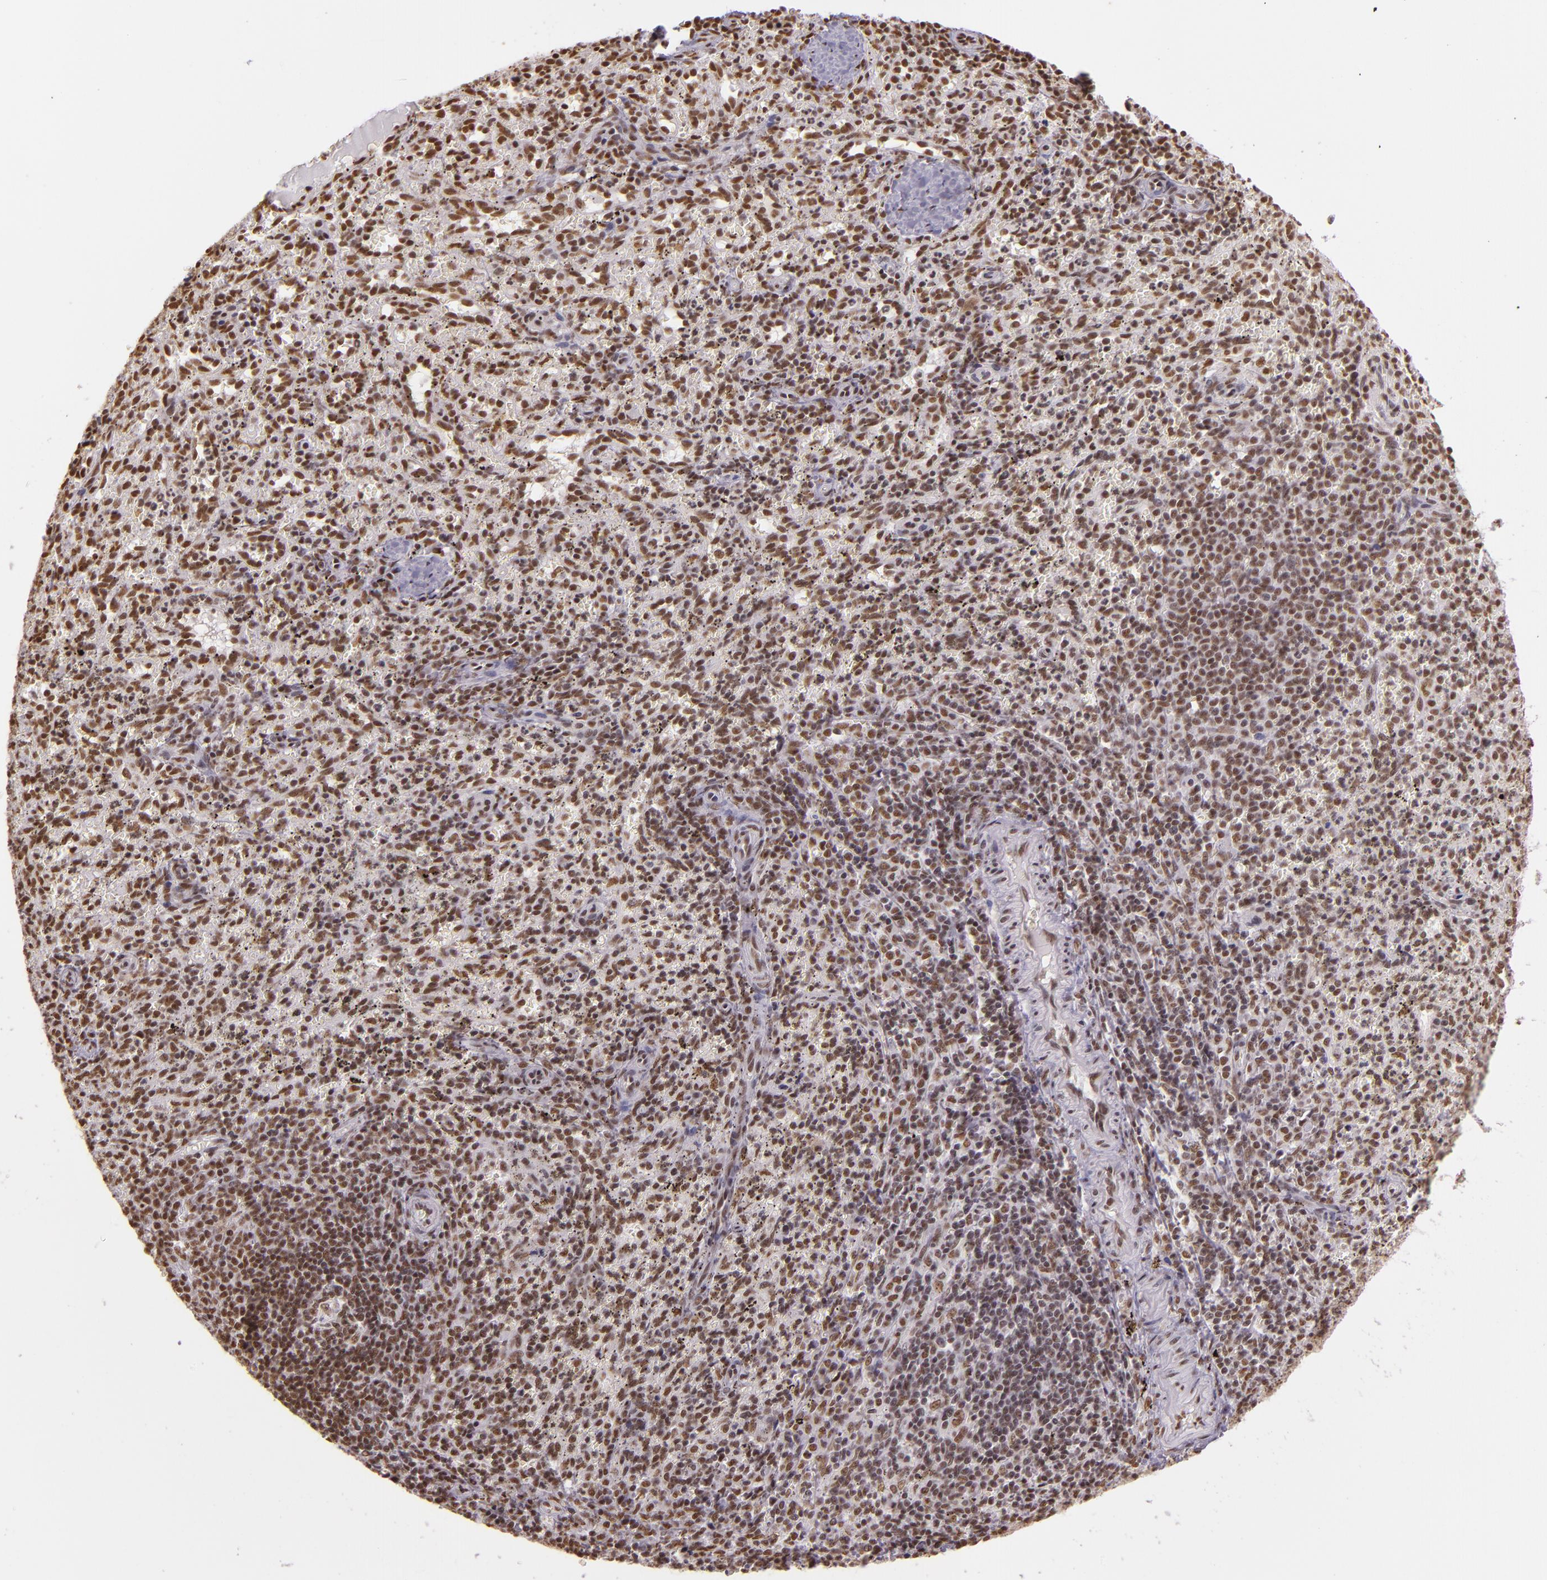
{"staining": {"intensity": "moderate", "quantity": ">75%", "location": "nuclear"}, "tissue": "spleen", "cell_type": "Cells in red pulp", "image_type": "normal", "snomed": [{"axis": "morphology", "description": "Normal tissue, NOS"}, {"axis": "topography", "description": "Spleen"}], "caption": "Brown immunohistochemical staining in unremarkable spleen exhibits moderate nuclear positivity in approximately >75% of cells in red pulp. The staining is performed using DAB (3,3'-diaminobenzidine) brown chromogen to label protein expression. The nuclei are counter-stained blue using hematoxylin.", "gene": "USF1", "patient": {"sex": "female", "age": 10}}